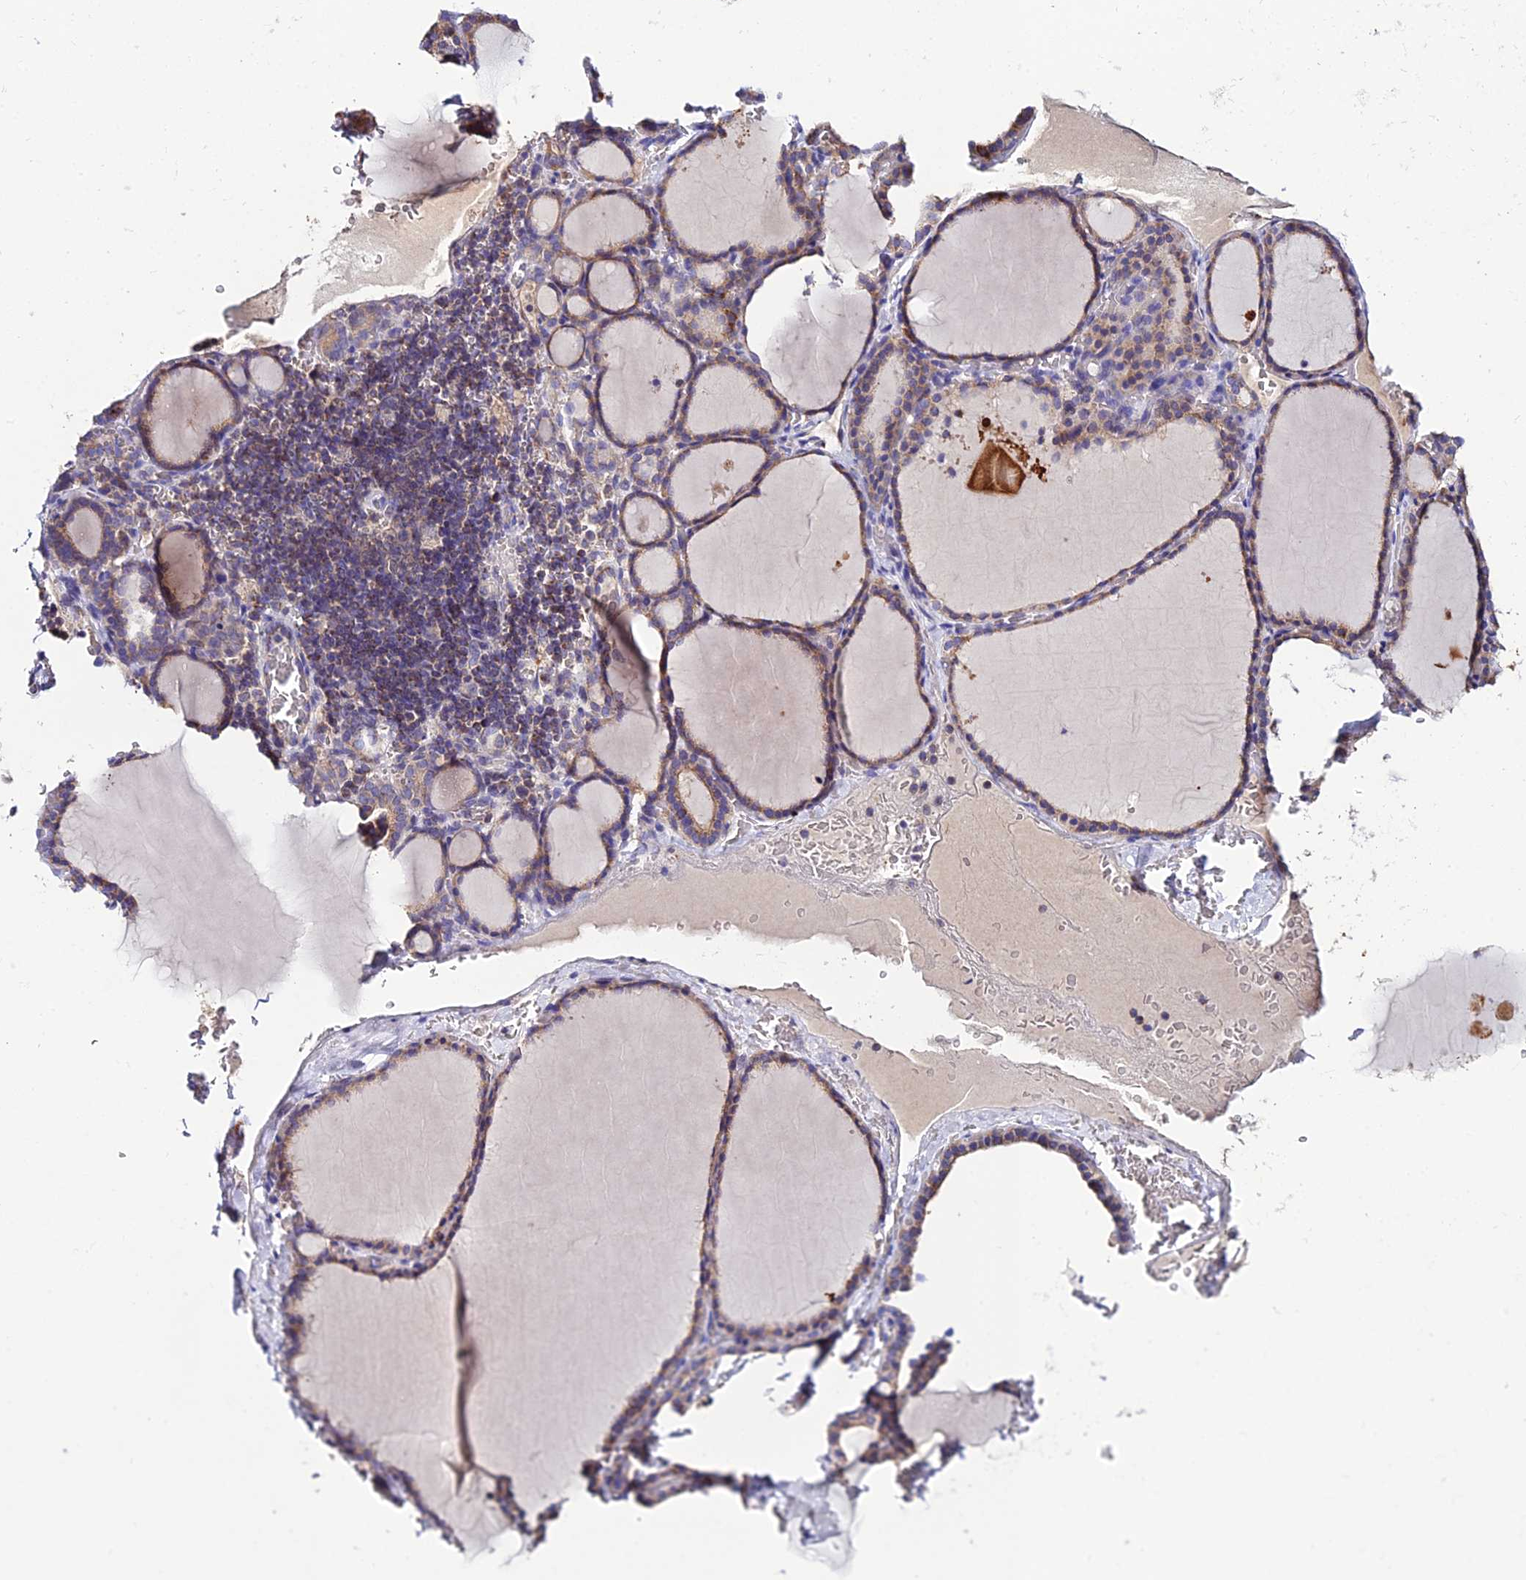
{"staining": {"intensity": "weak", "quantity": ">75%", "location": "cytoplasmic/membranous"}, "tissue": "thyroid gland", "cell_type": "Glandular cells", "image_type": "normal", "snomed": [{"axis": "morphology", "description": "Normal tissue, NOS"}, {"axis": "topography", "description": "Thyroid gland"}], "caption": "Immunohistochemistry image of unremarkable thyroid gland: human thyroid gland stained using immunohistochemistry (IHC) shows low levels of weak protein expression localized specifically in the cytoplasmic/membranous of glandular cells, appearing as a cytoplasmic/membranous brown color.", "gene": "NIPSNAP3A", "patient": {"sex": "female", "age": 39}}